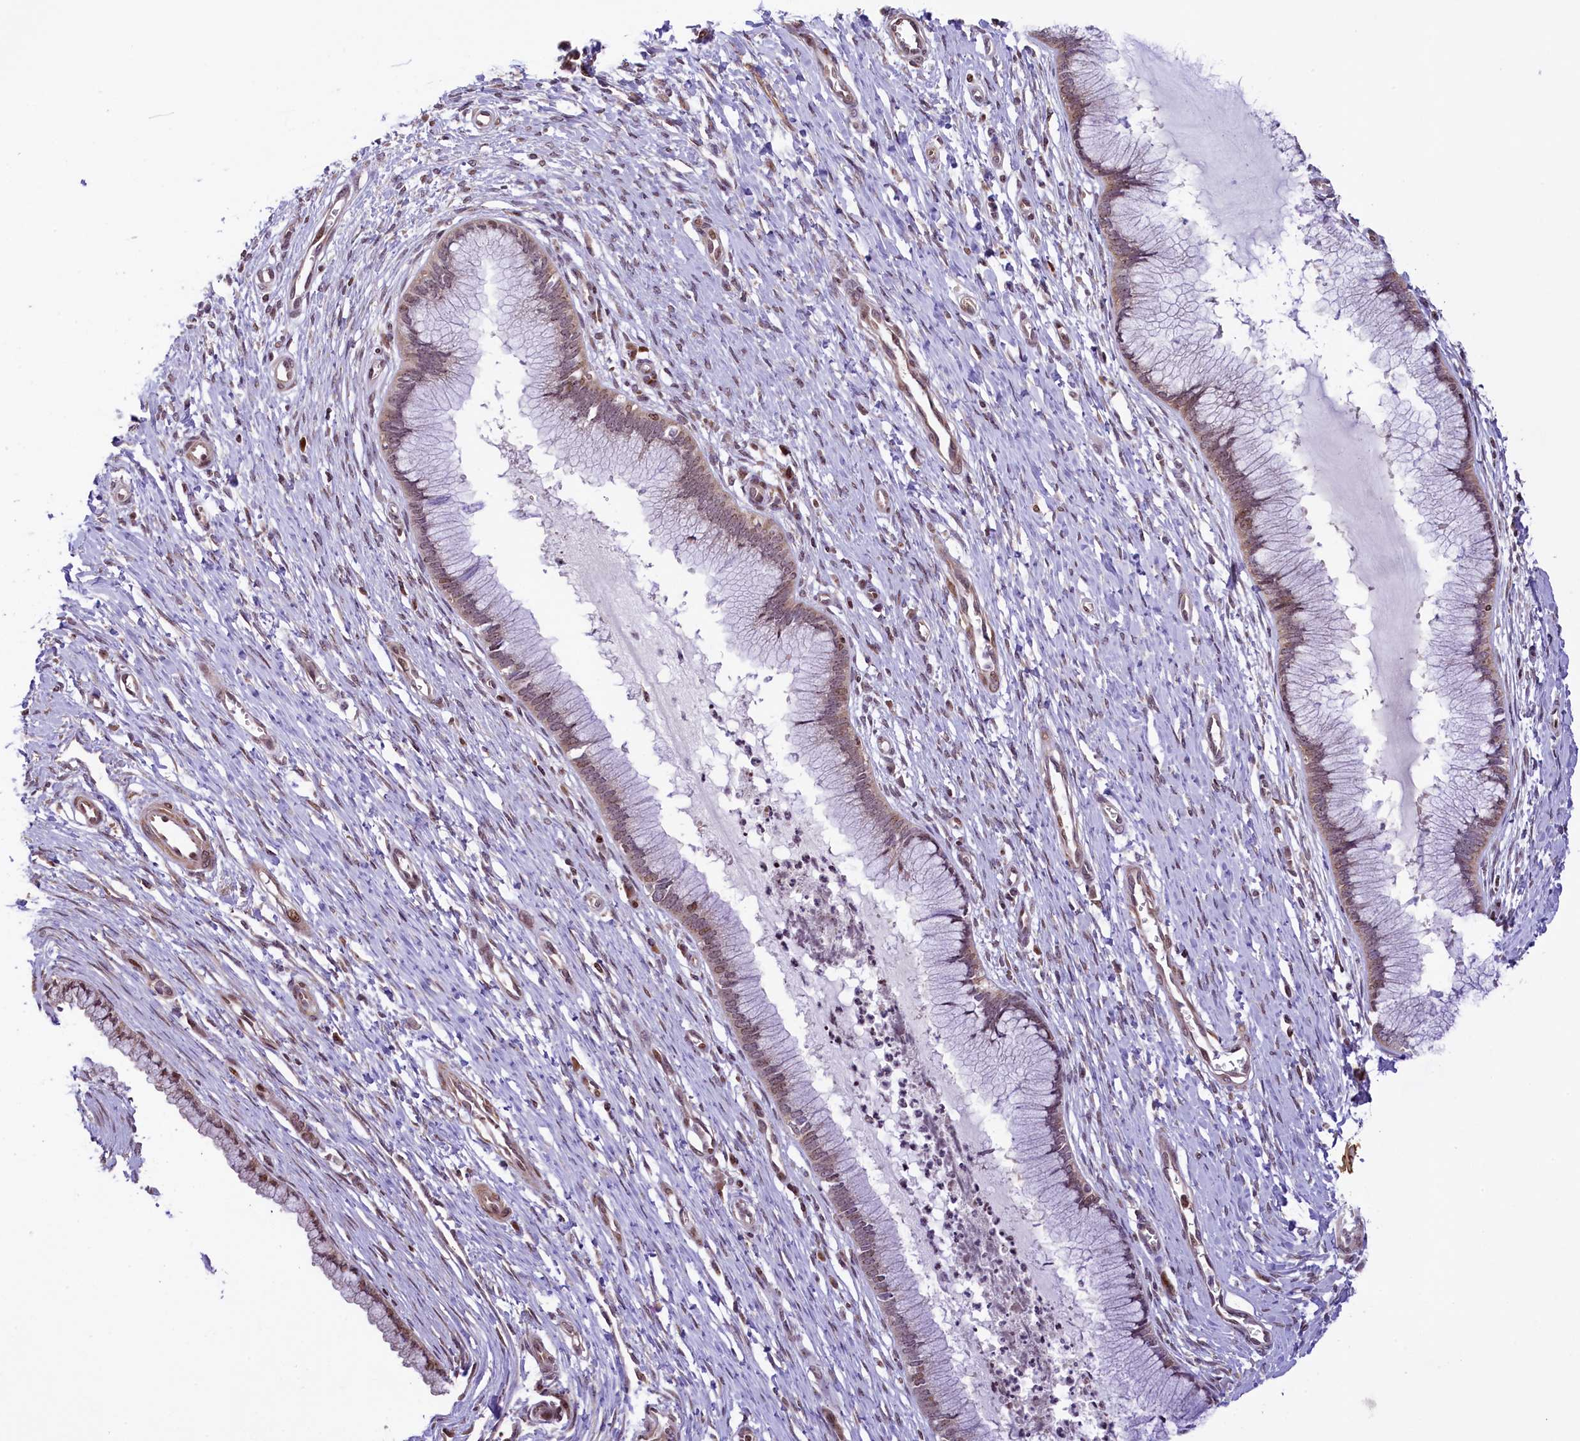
{"staining": {"intensity": "moderate", "quantity": "25%-75%", "location": "nuclear"}, "tissue": "cervix", "cell_type": "Glandular cells", "image_type": "normal", "snomed": [{"axis": "morphology", "description": "Normal tissue, NOS"}, {"axis": "topography", "description": "Cervix"}], "caption": "Moderate nuclear positivity is appreciated in about 25%-75% of glandular cells in unremarkable cervix.", "gene": "RBBP8", "patient": {"sex": "female", "age": 55}}